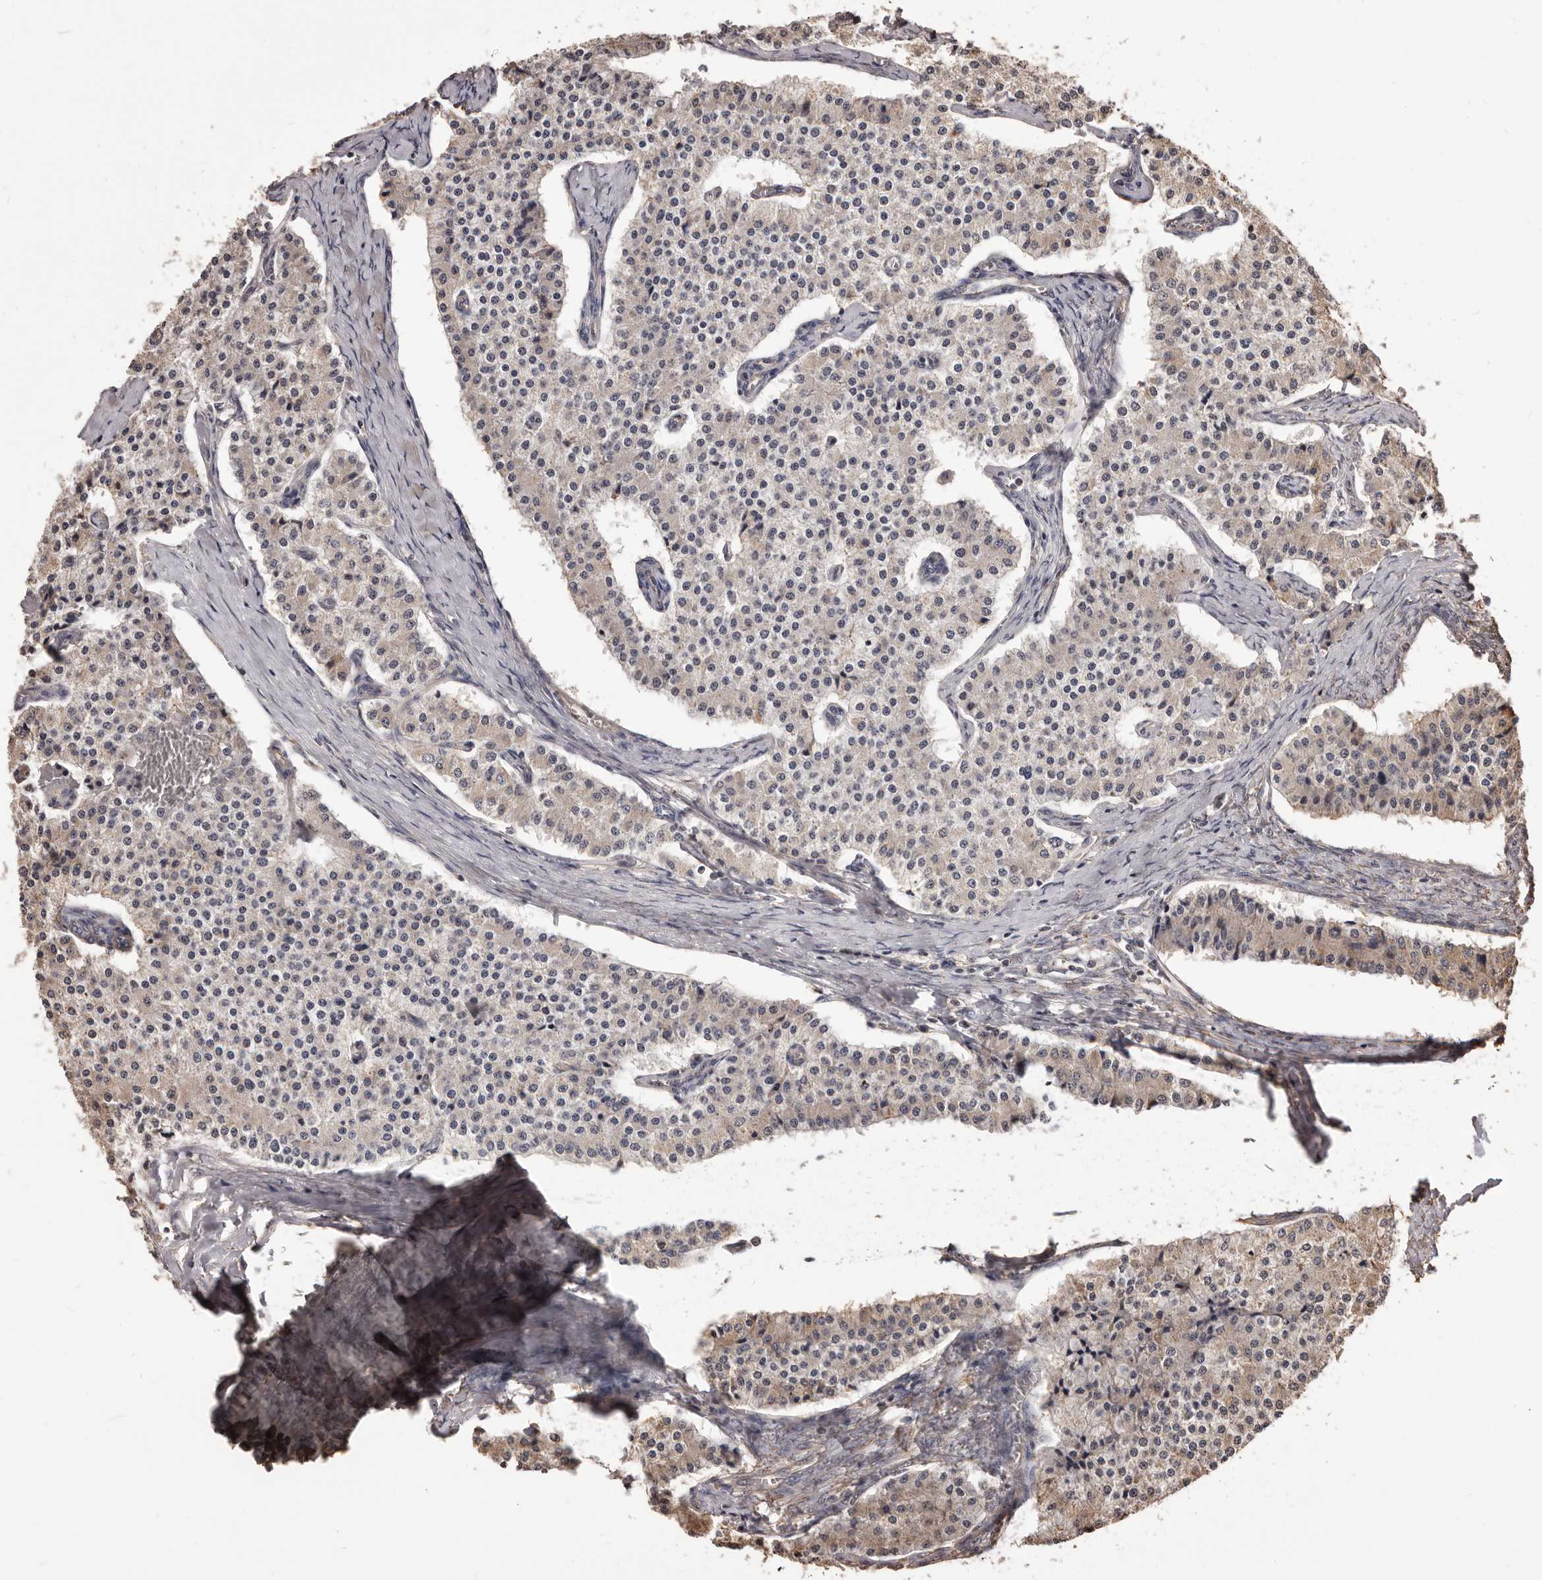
{"staining": {"intensity": "weak", "quantity": "<25%", "location": "cytoplasmic/membranous"}, "tissue": "carcinoid", "cell_type": "Tumor cells", "image_type": "cancer", "snomed": [{"axis": "morphology", "description": "Carcinoid, malignant, NOS"}, {"axis": "topography", "description": "Colon"}], "caption": "Tumor cells are negative for protein expression in human carcinoid.", "gene": "ALPK1", "patient": {"sex": "female", "age": 52}}